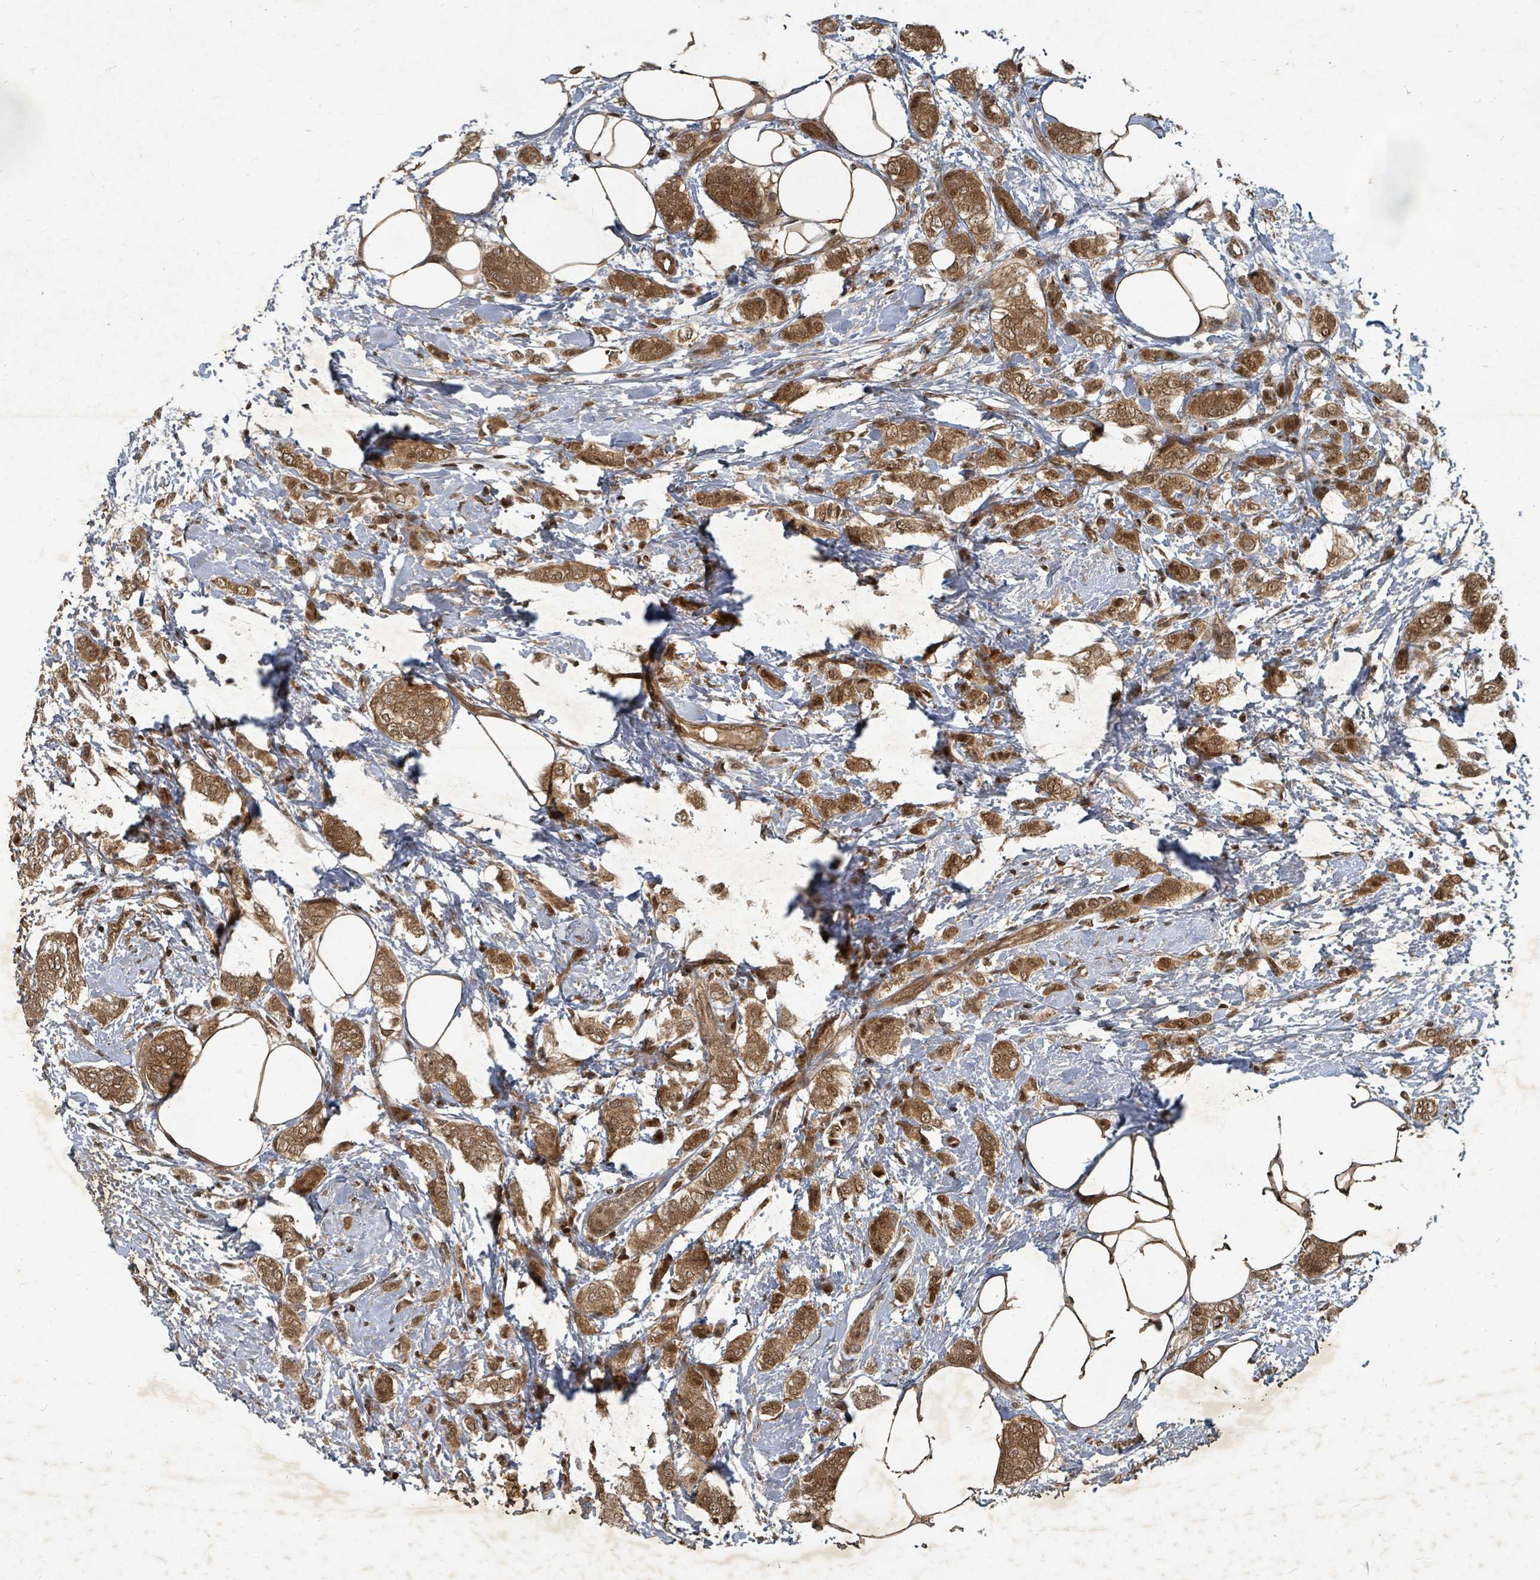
{"staining": {"intensity": "moderate", "quantity": ">75%", "location": "cytoplasmic/membranous,nuclear"}, "tissue": "breast cancer", "cell_type": "Tumor cells", "image_type": "cancer", "snomed": [{"axis": "morphology", "description": "Duct carcinoma"}, {"axis": "topography", "description": "Breast"}], "caption": "IHC micrograph of neoplastic tissue: human breast cancer (intraductal carcinoma) stained using immunohistochemistry demonstrates medium levels of moderate protein expression localized specifically in the cytoplasmic/membranous and nuclear of tumor cells, appearing as a cytoplasmic/membranous and nuclear brown color.", "gene": "KDM4E", "patient": {"sex": "female", "age": 72}}